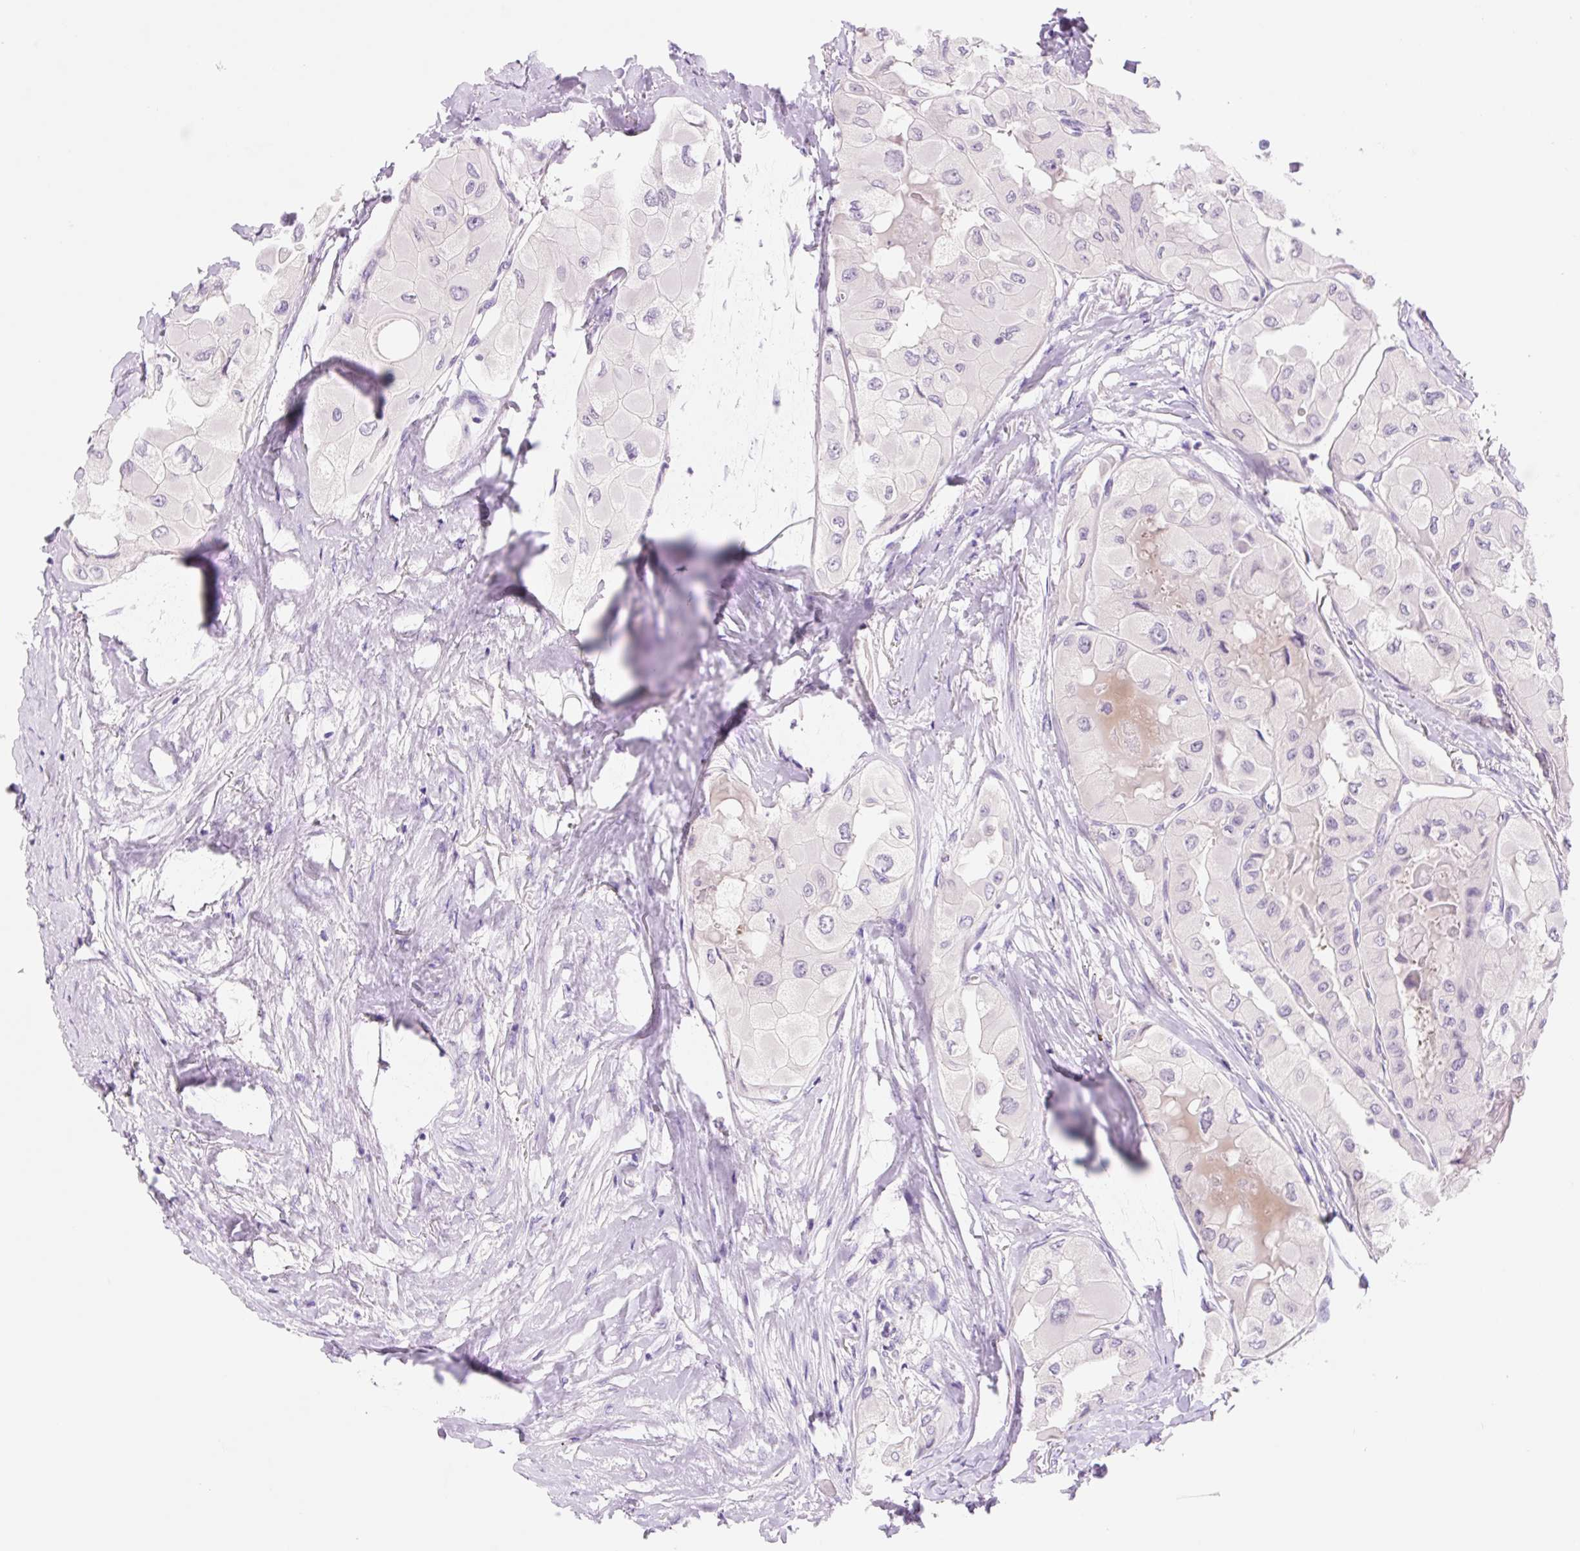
{"staining": {"intensity": "negative", "quantity": "none", "location": "none"}, "tissue": "thyroid cancer", "cell_type": "Tumor cells", "image_type": "cancer", "snomed": [{"axis": "morphology", "description": "Normal tissue, NOS"}, {"axis": "morphology", "description": "Papillary adenocarcinoma, NOS"}, {"axis": "topography", "description": "Thyroid gland"}], "caption": "DAB immunohistochemical staining of human papillary adenocarcinoma (thyroid) exhibits no significant positivity in tumor cells.", "gene": "CELF6", "patient": {"sex": "female", "age": 59}}